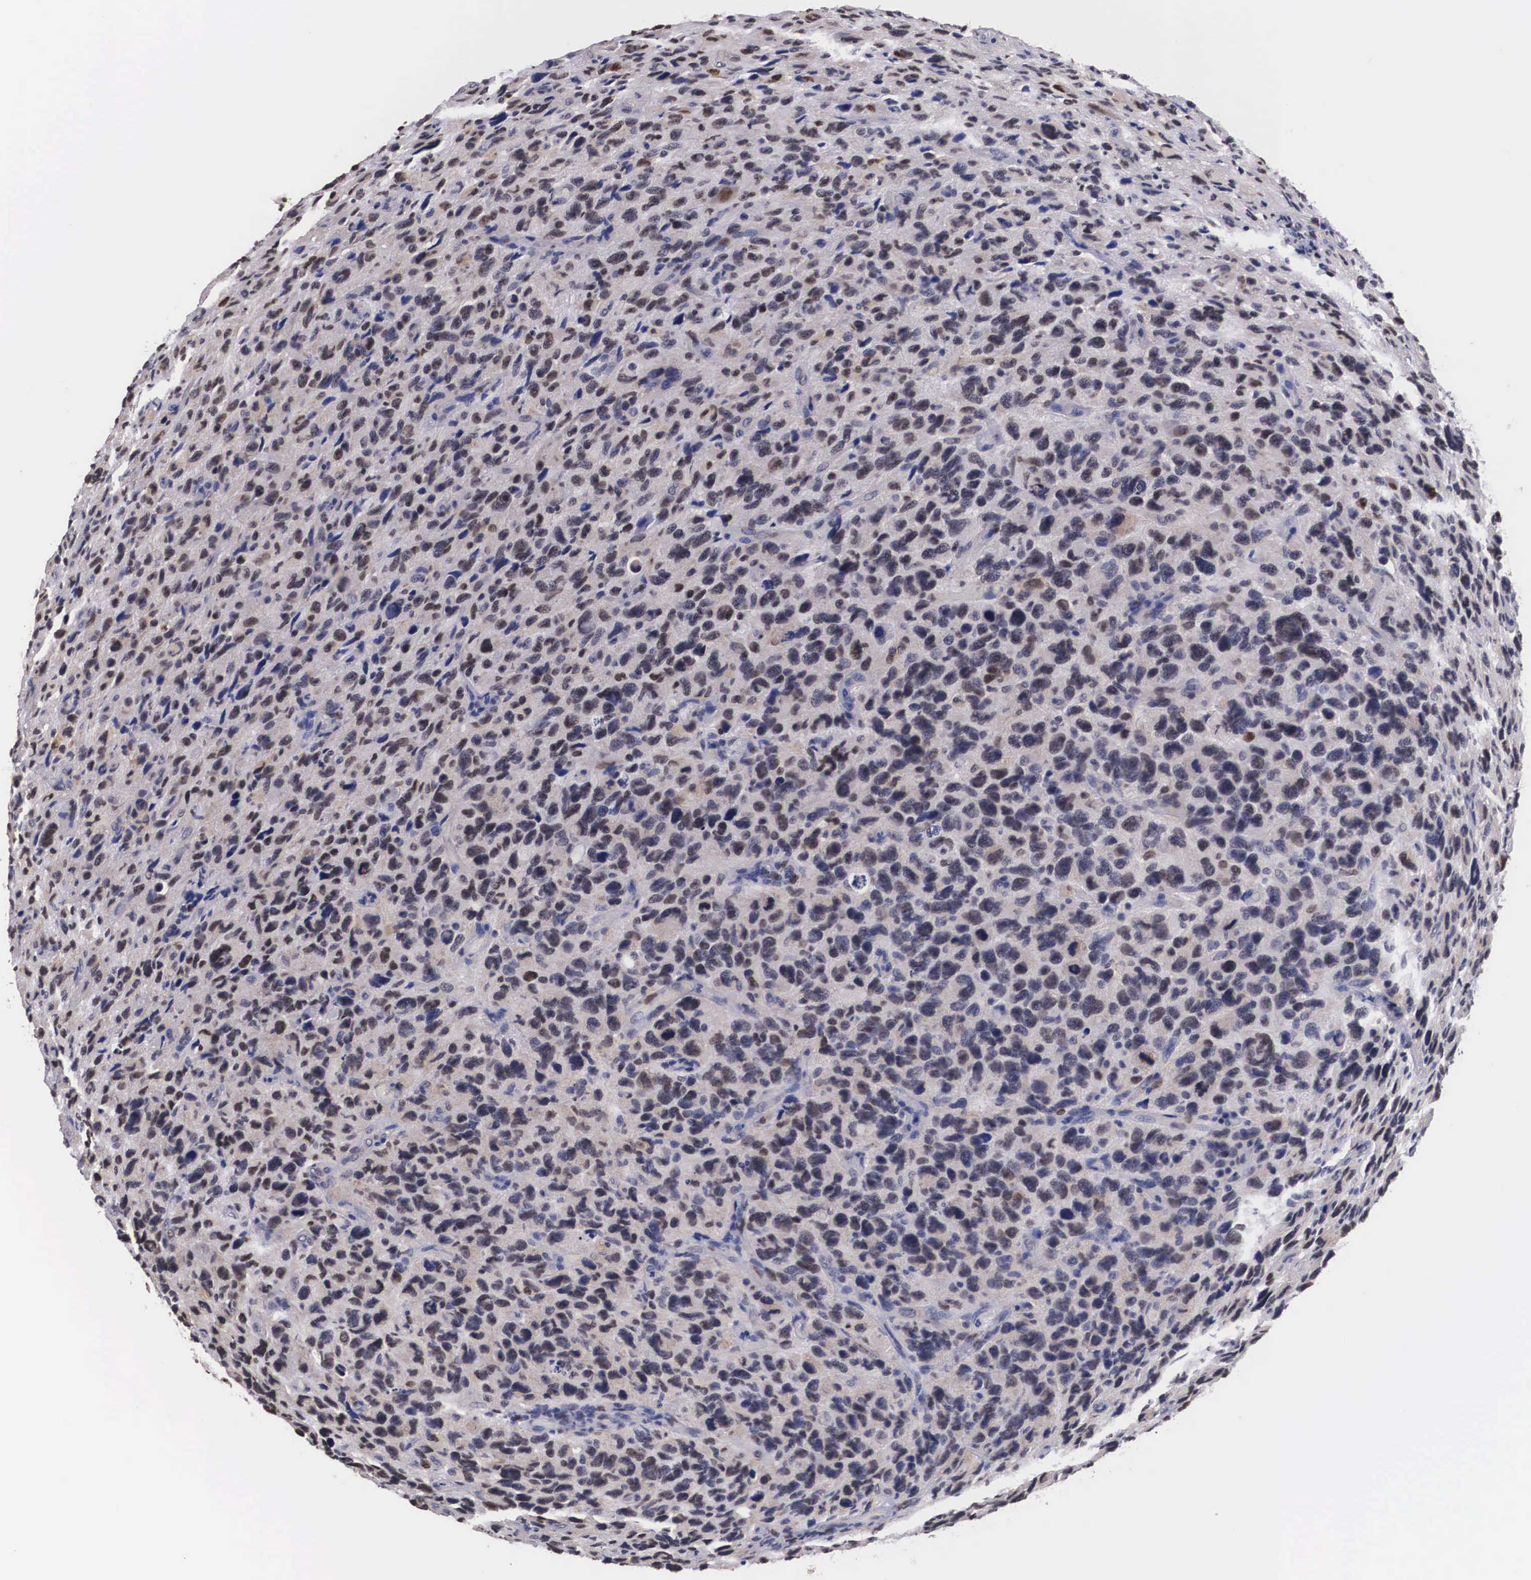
{"staining": {"intensity": "moderate", "quantity": ">75%", "location": "nuclear"}, "tissue": "glioma", "cell_type": "Tumor cells", "image_type": "cancer", "snomed": [{"axis": "morphology", "description": "Glioma, malignant, High grade"}, {"axis": "topography", "description": "Brain"}], "caption": "Glioma was stained to show a protein in brown. There is medium levels of moderate nuclear staining in about >75% of tumor cells.", "gene": "KHDRBS3", "patient": {"sex": "female", "age": 60}}